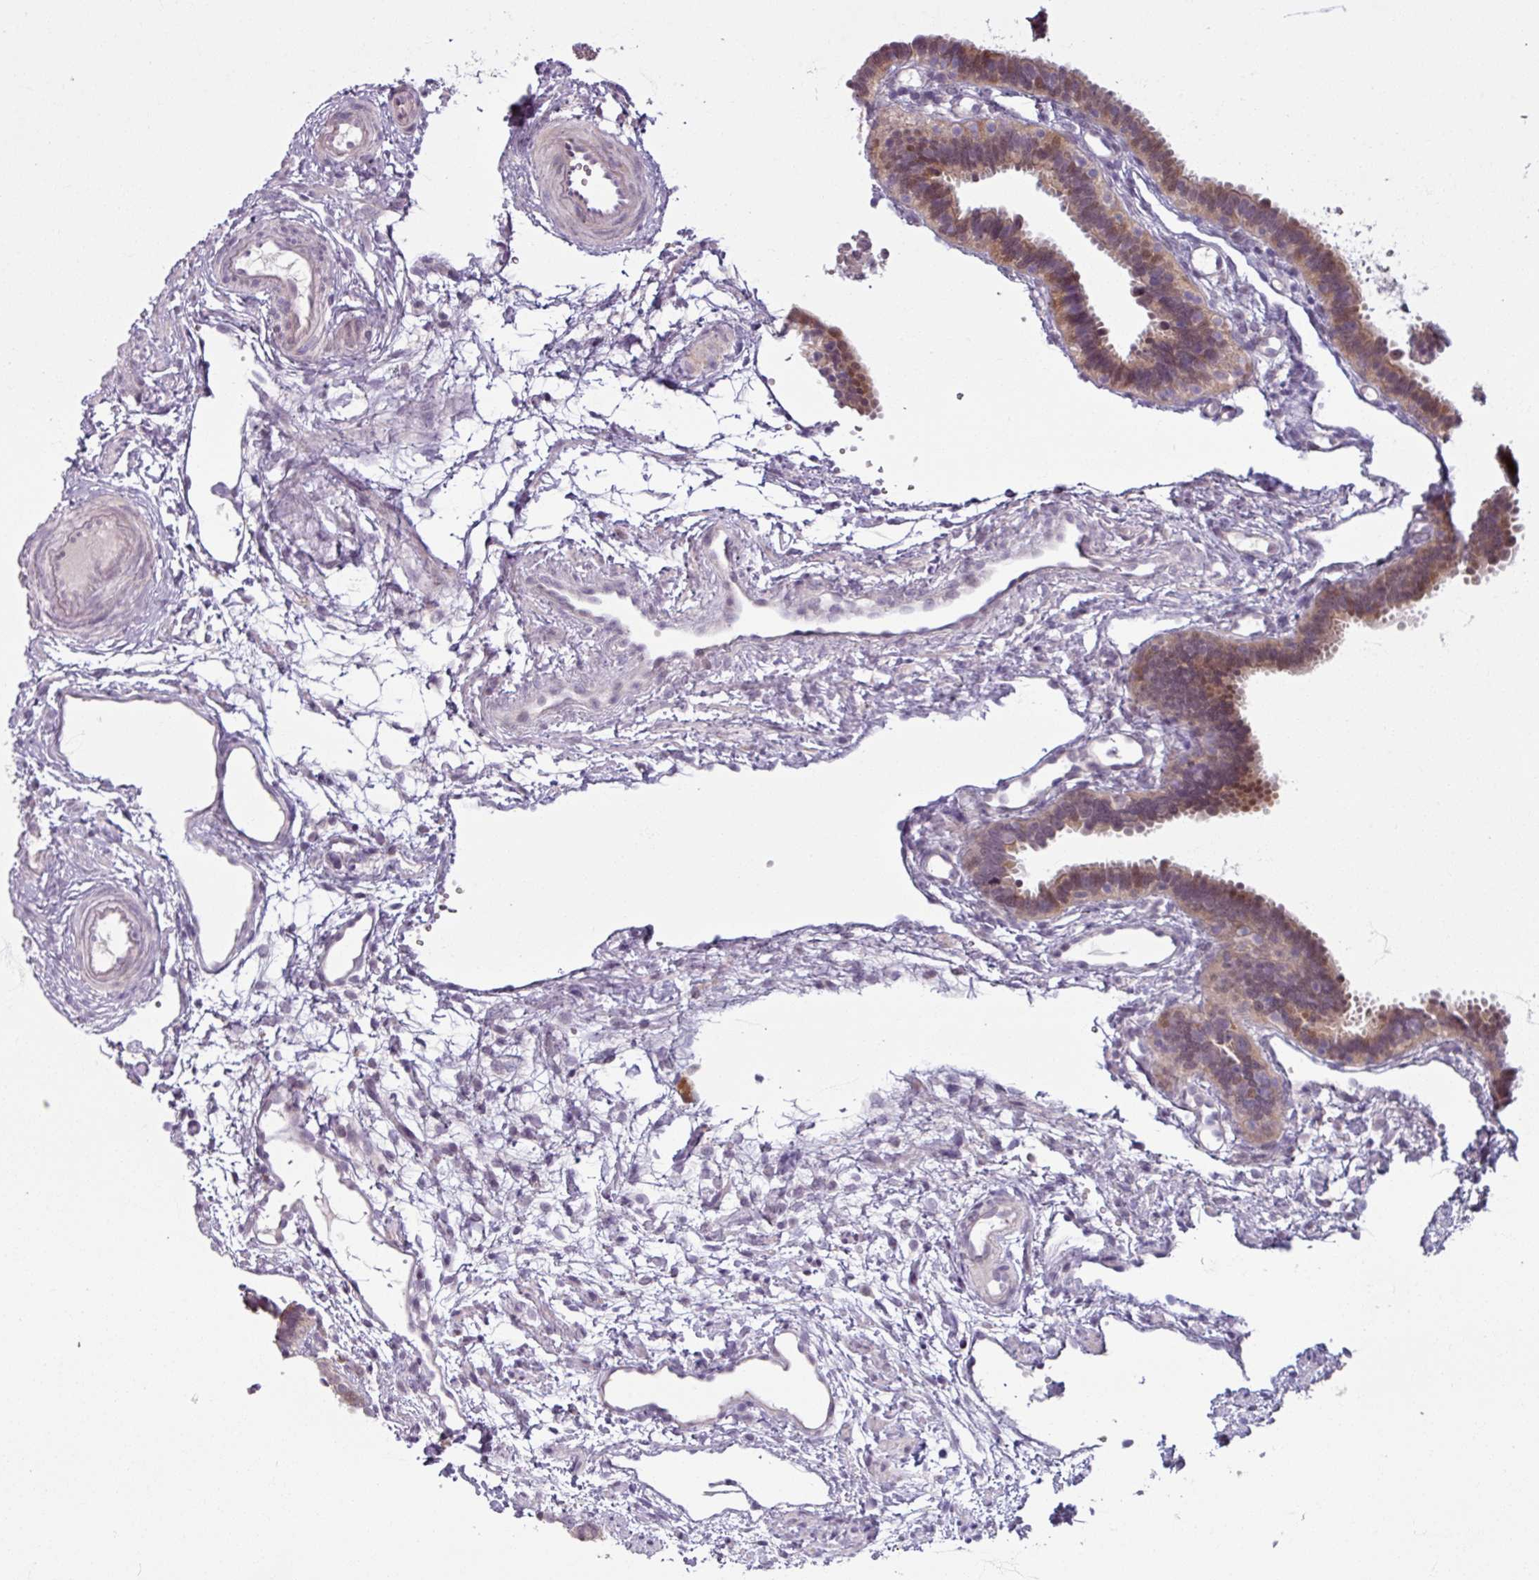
{"staining": {"intensity": "moderate", "quantity": "<25%", "location": "cytoplasmic/membranous,nuclear"}, "tissue": "fallopian tube", "cell_type": "Glandular cells", "image_type": "normal", "snomed": [{"axis": "morphology", "description": "Normal tissue, NOS"}, {"axis": "topography", "description": "Fallopian tube"}], "caption": "DAB (3,3'-diaminobenzidine) immunohistochemical staining of normal fallopian tube shows moderate cytoplasmic/membranous,nuclear protein positivity in about <25% of glandular cells. The staining was performed using DAB to visualize the protein expression in brown, while the nuclei were stained in blue with hematoxylin (Magnification: 20x).", "gene": "OGFOD3", "patient": {"sex": "female", "age": 37}}